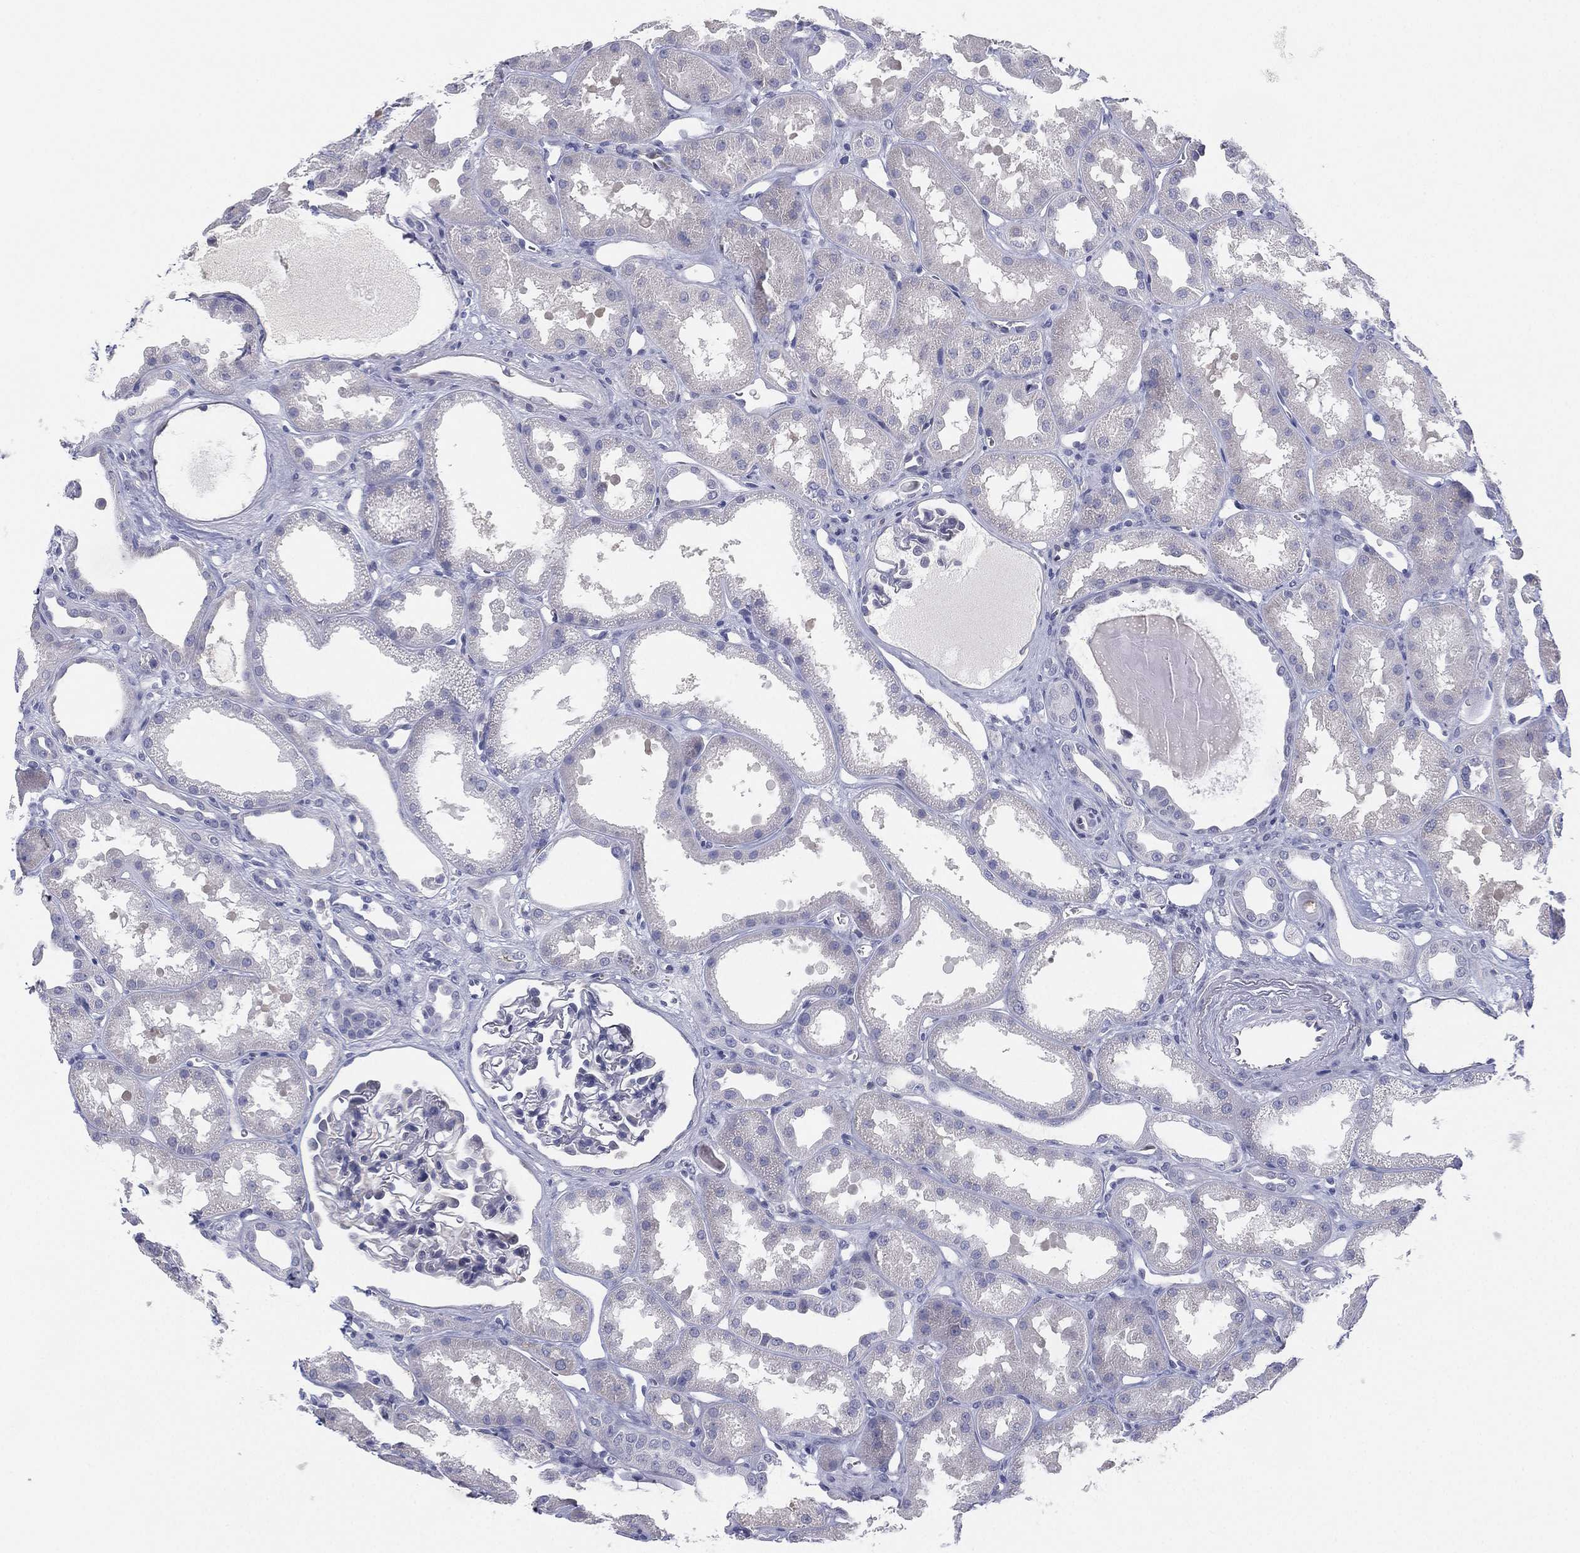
{"staining": {"intensity": "negative", "quantity": "none", "location": "none"}, "tissue": "kidney", "cell_type": "Cells in glomeruli", "image_type": "normal", "snomed": [{"axis": "morphology", "description": "Normal tissue, NOS"}, {"axis": "topography", "description": "Kidney"}], "caption": "An immunohistochemistry (IHC) image of unremarkable kidney is shown. There is no staining in cells in glomeruli of kidney.", "gene": "MLF1", "patient": {"sex": "male", "age": 61}}